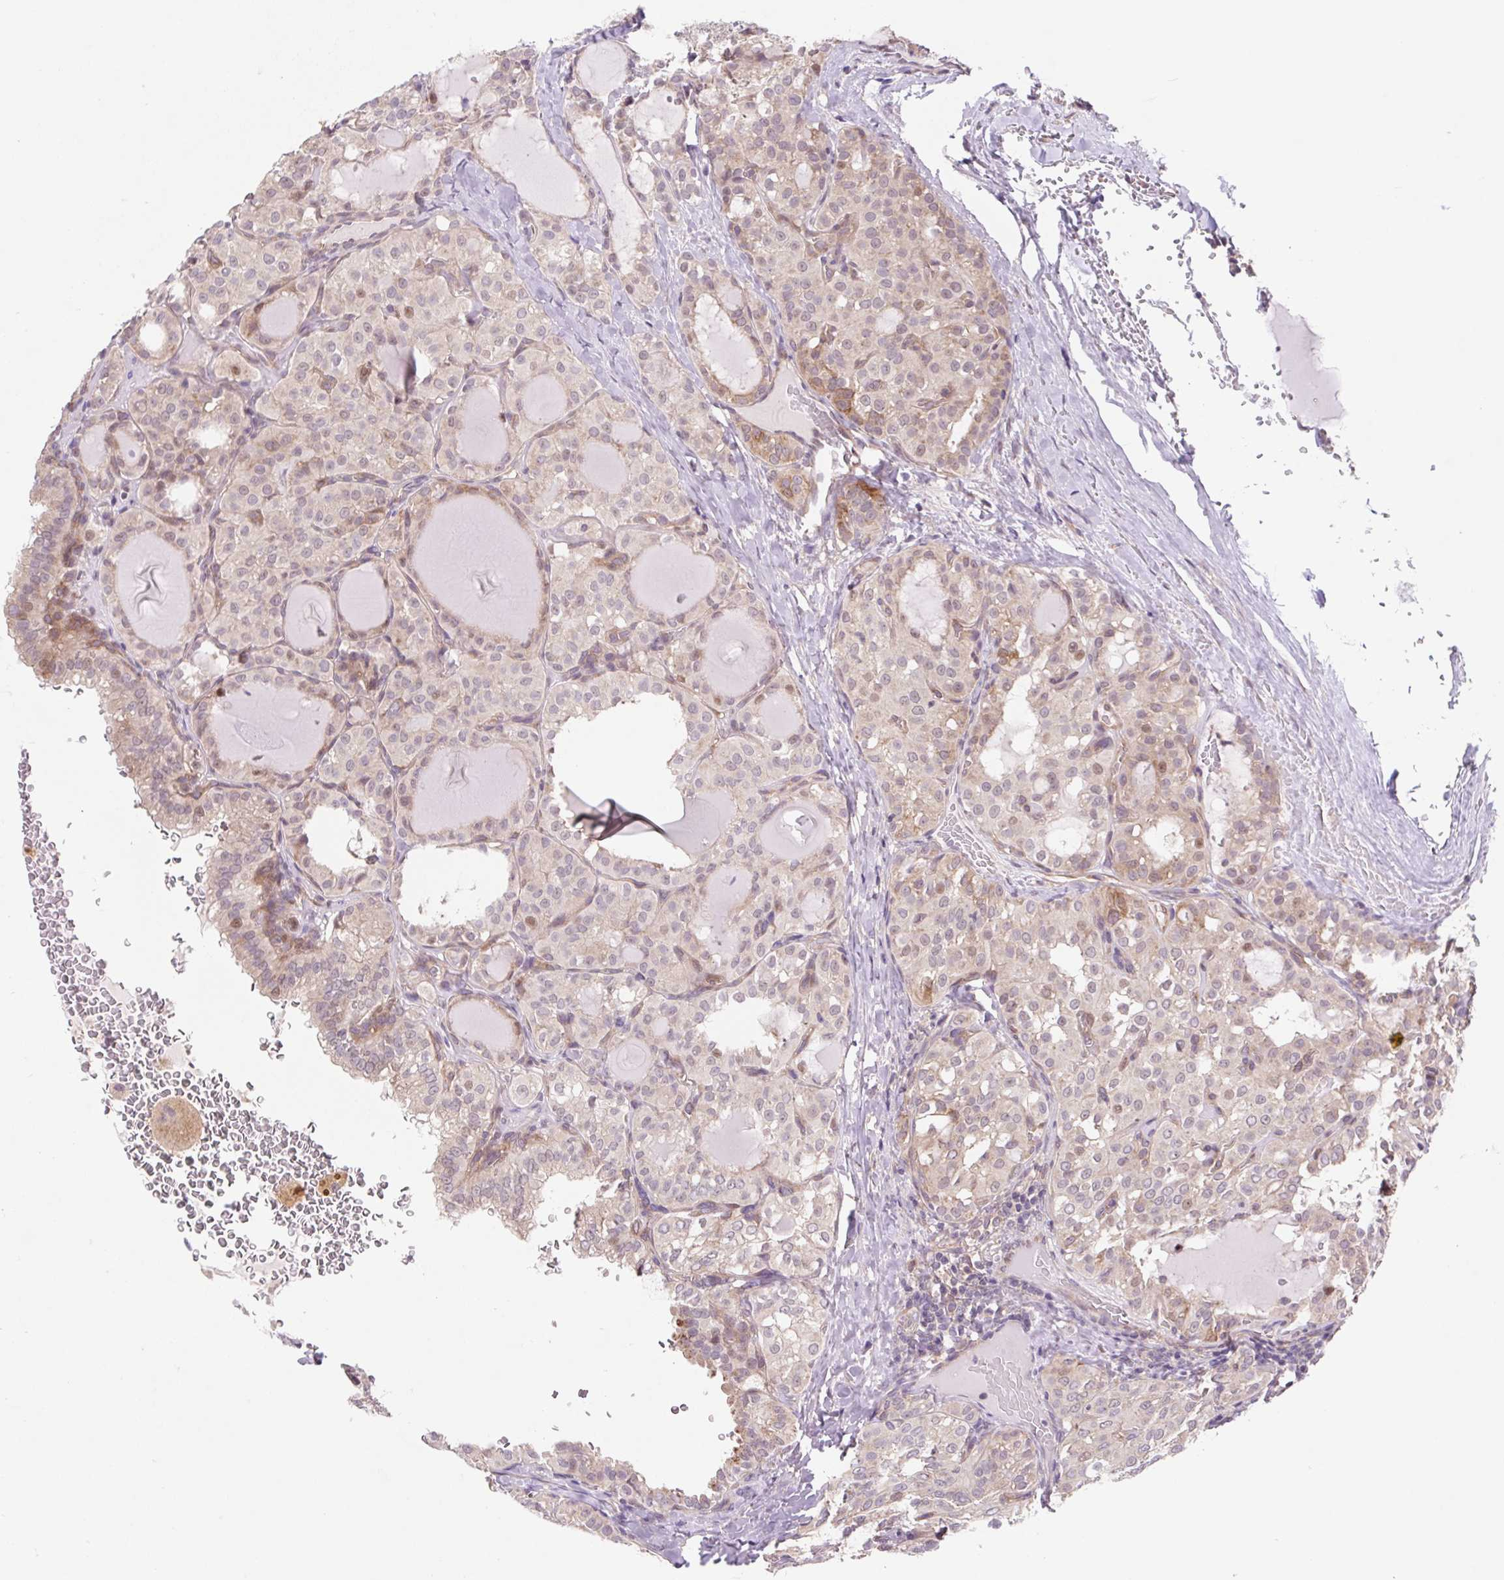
{"staining": {"intensity": "weak", "quantity": "<25%", "location": "nuclear"}, "tissue": "thyroid cancer", "cell_type": "Tumor cells", "image_type": "cancer", "snomed": [{"axis": "morphology", "description": "Papillary adenocarcinoma, NOS"}, {"axis": "topography", "description": "Thyroid gland"}], "caption": "Photomicrograph shows no significant protein staining in tumor cells of thyroid cancer (papillary adenocarcinoma). (IHC, brightfield microscopy, high magnification).", "gene": "HFE", "patient": {"sex": "male", "age": 20}}